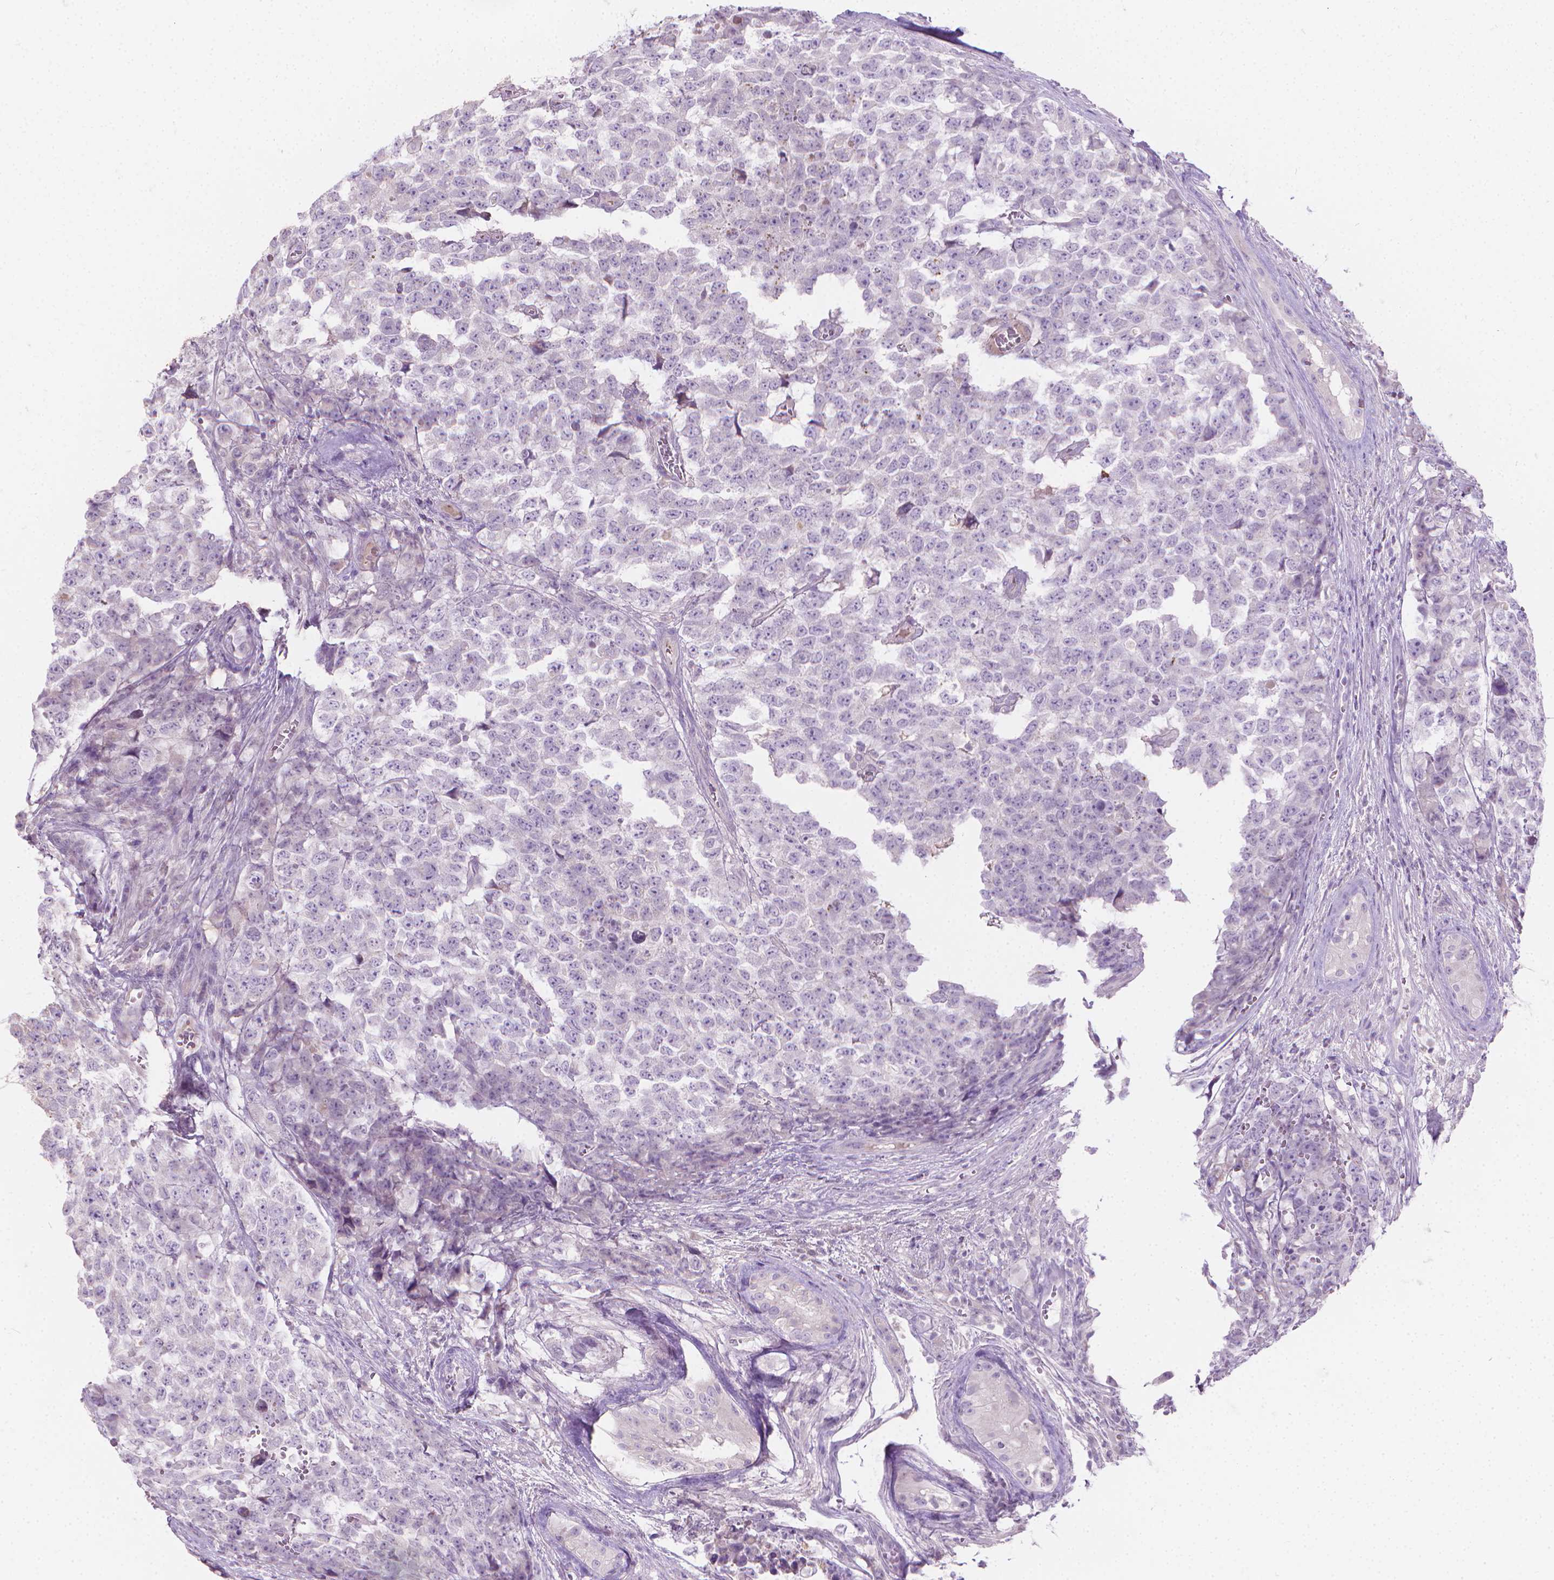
{"staining": {"intensity": "negative", "quantity": "none", "location": "none"}, "tissue": "testis cancer", "cell_type": "Tumor cells", "image_type": "cancer", "snomed": [{"axis": "morphology", "description": "Carcinoma, Embryonal, NOS"}, {"axis": "topography", "description": "Testis"}], "caption": "Immunohistochemical staining of testis embryonal carcinoma shows no significant expression in tumor cells.", "gene": "CABCOCO1", "patient": {"sex": "male", "age": 23}}